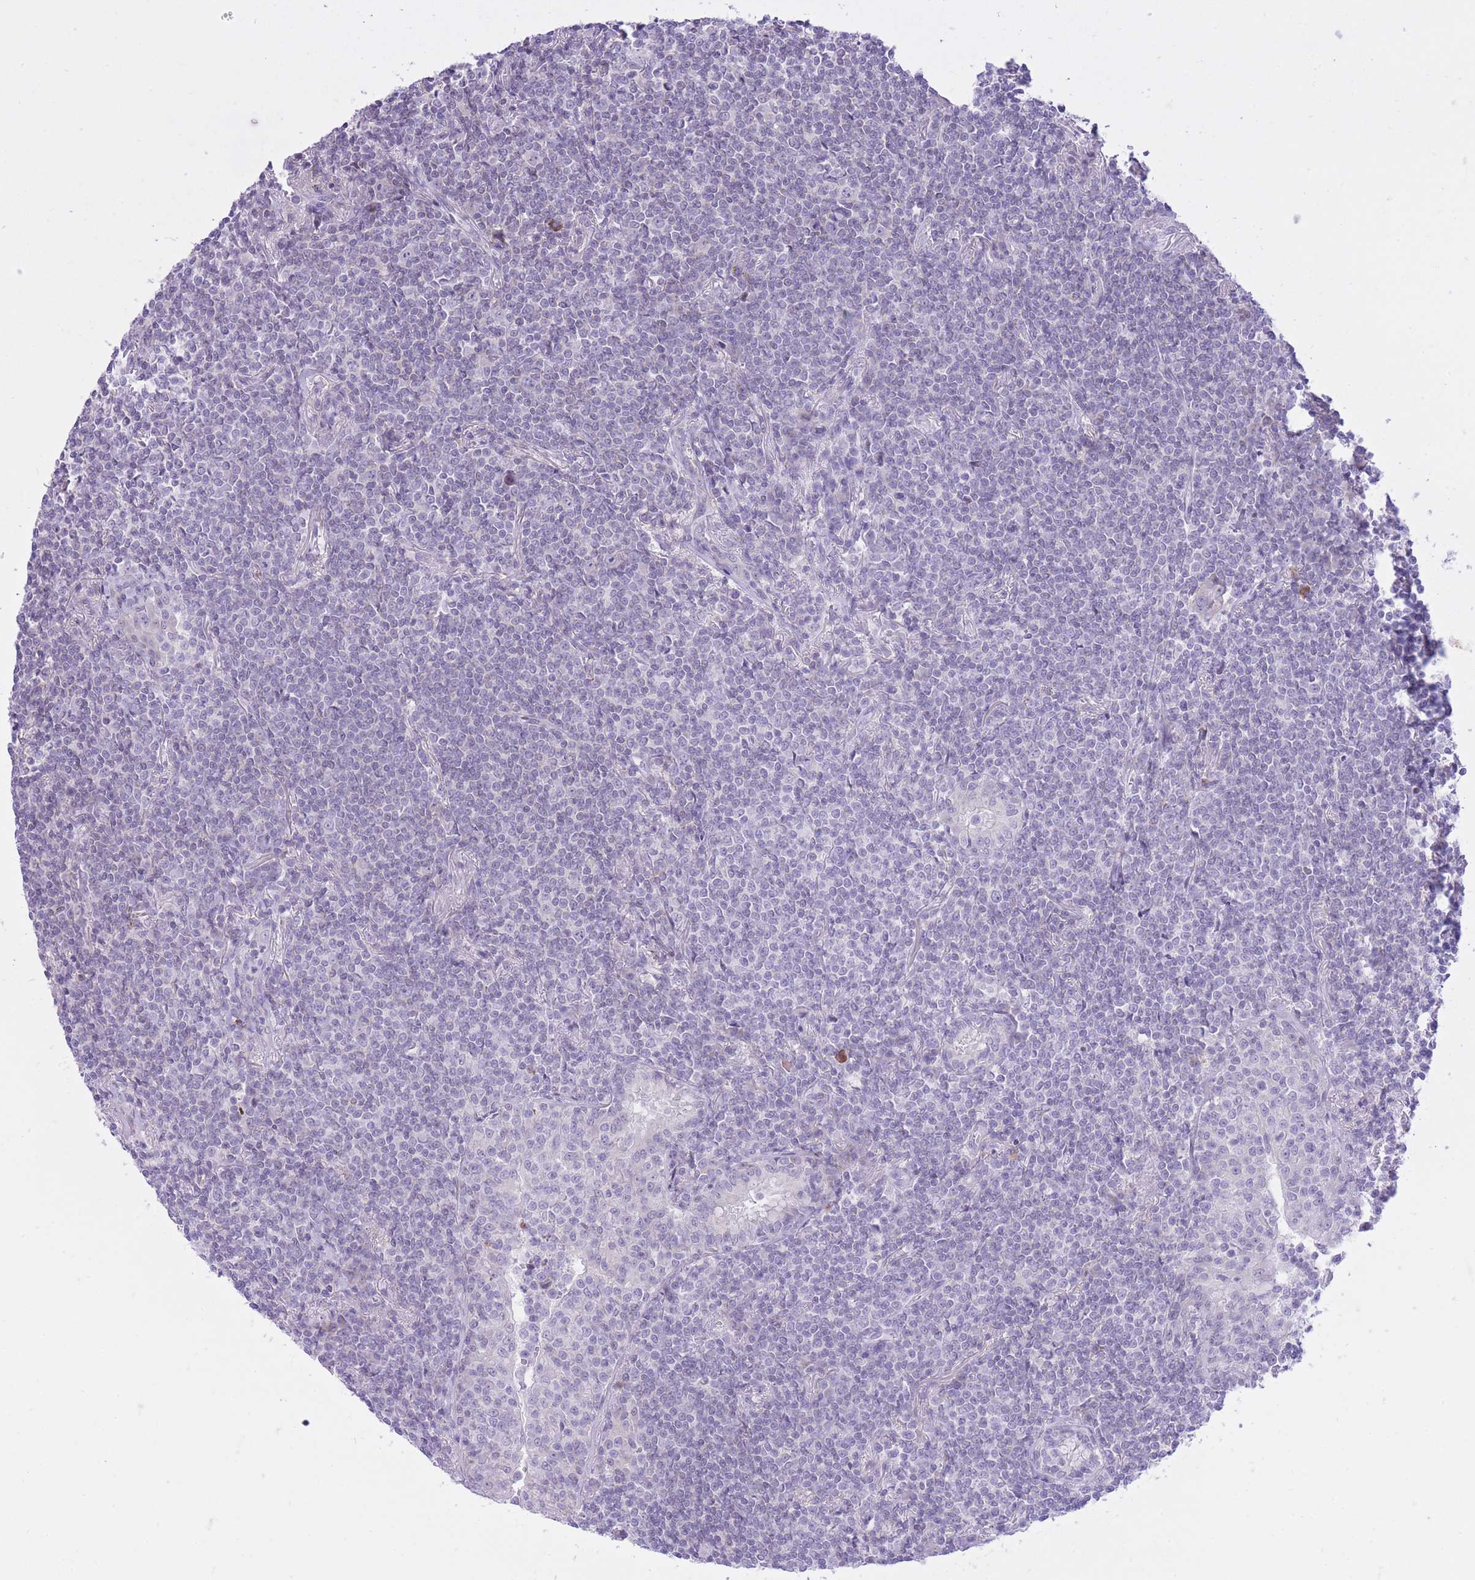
{"staining": {"intensity": "negative", "quantity": "none", "location": "none"}, "tissue": "lymphoma", "cell_type": "Tumor cells", "image_type": "cancer", "snomed": [{"axis": "morphology", "description": "Malignant lymphoma, non-Hodgkin's type, Low grade"}, {"axis": "topography", "description": "Lung"}], "caption": "This is a image of immunohistochemistry (IHC) staining of lymphoma, which shows no expression in tumor cells. (DAB (3,3'-diaminobenzidine) immunohistochemistry visualized using brightfield microscopy, high magnification).", "gene": "DENND2D", "patient": {"sex": "female", "age": 71}}